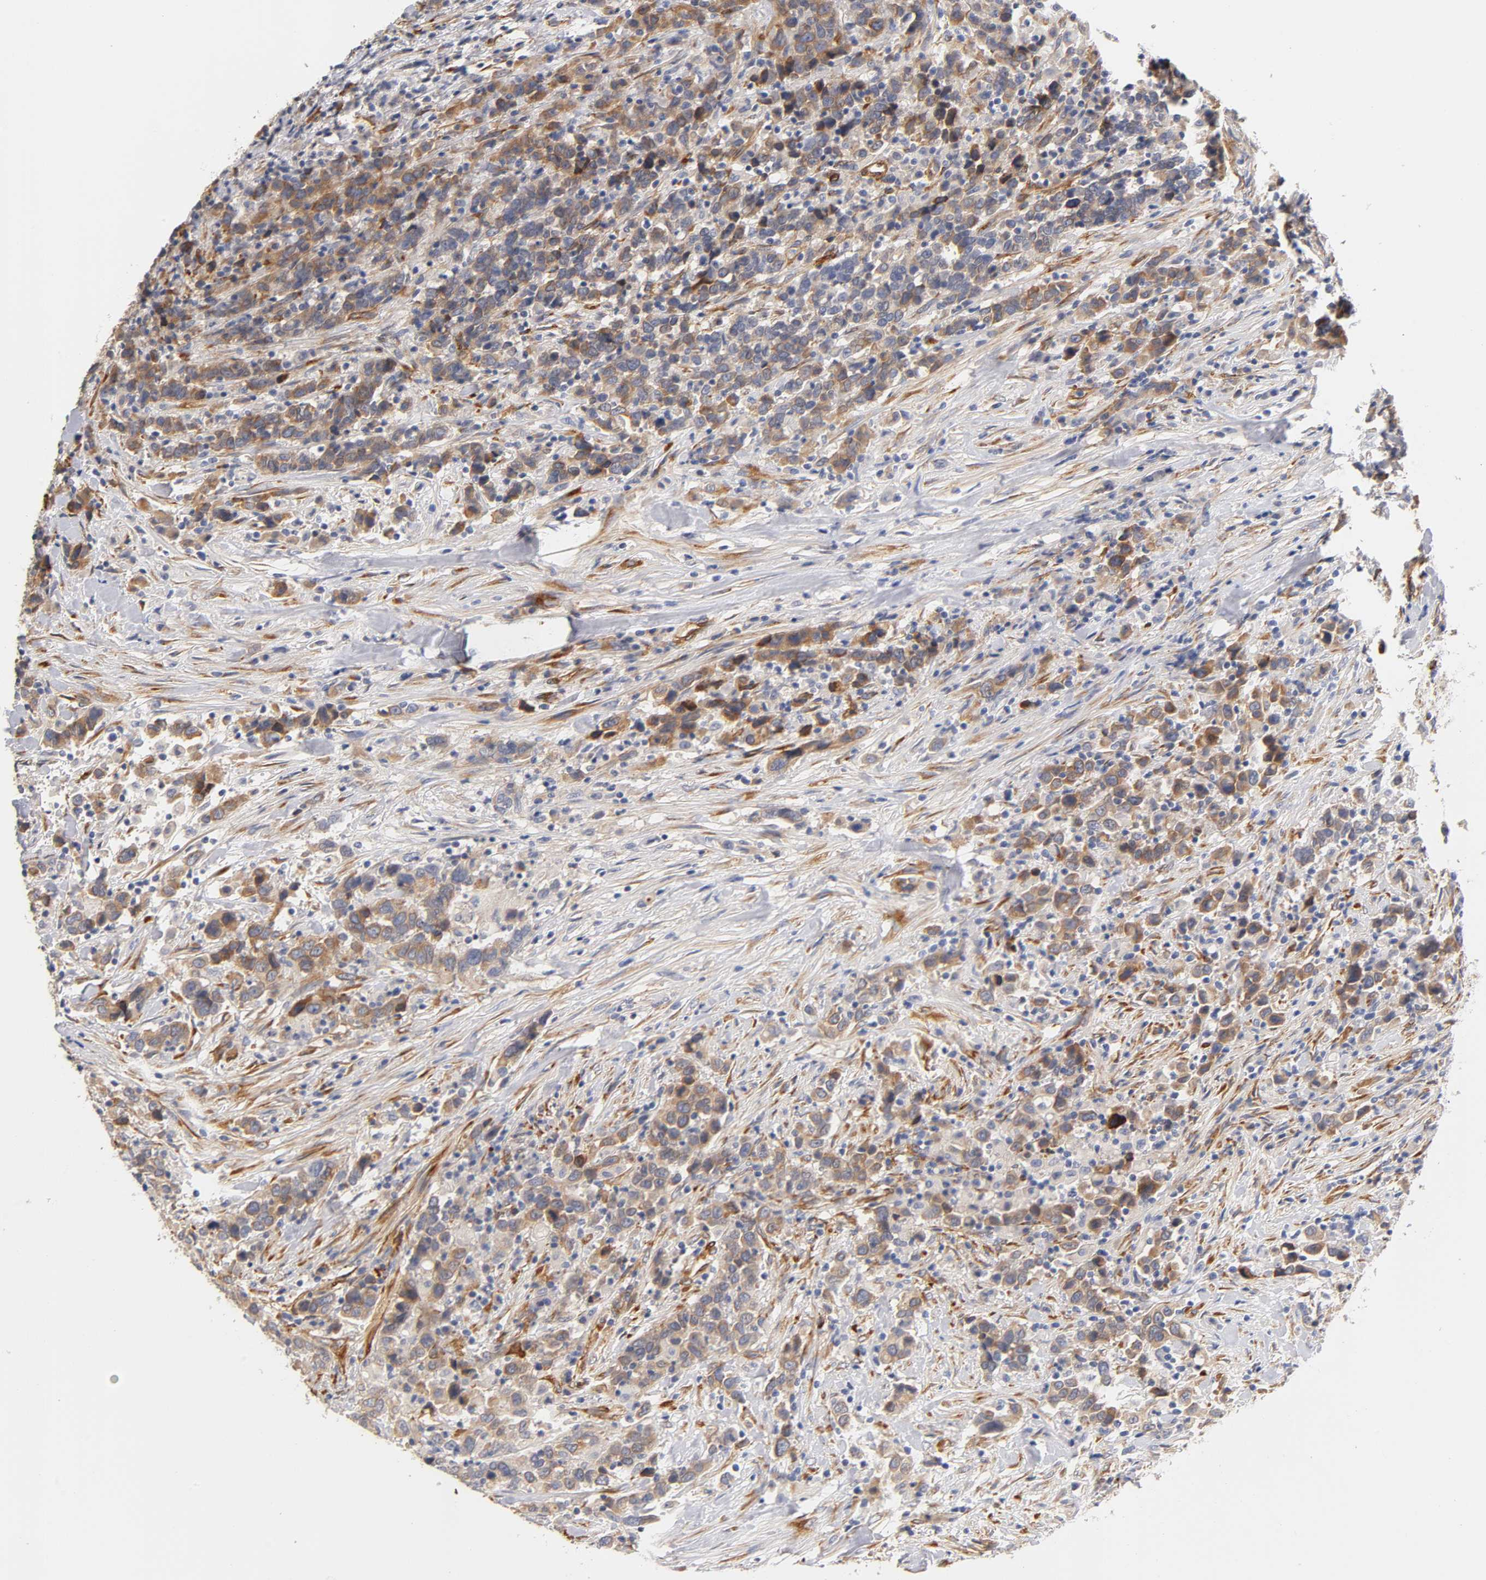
{"staining": {"intensity": "weak", "quantity": ">75%", "location": "cytoplasmic/membranous"}, "tissue": "urothelial cancer", "cell_type": "Tumor cells", "image_type": "cancer", "snomed": [{"axis": "morphology", "description": "Urothelial carcinoma, High grade"}, {"axis": "topography", "description": "Urinary bladder"}], "caption": "Urothelial carcinoma (high-grade) stained for a protein (brown) displays weak cytoplasmic/membranous positive expression in approximately >75% of tumor cells.", "gene": "LAMB1", "patient": {"sex": "male", "age": 61}}